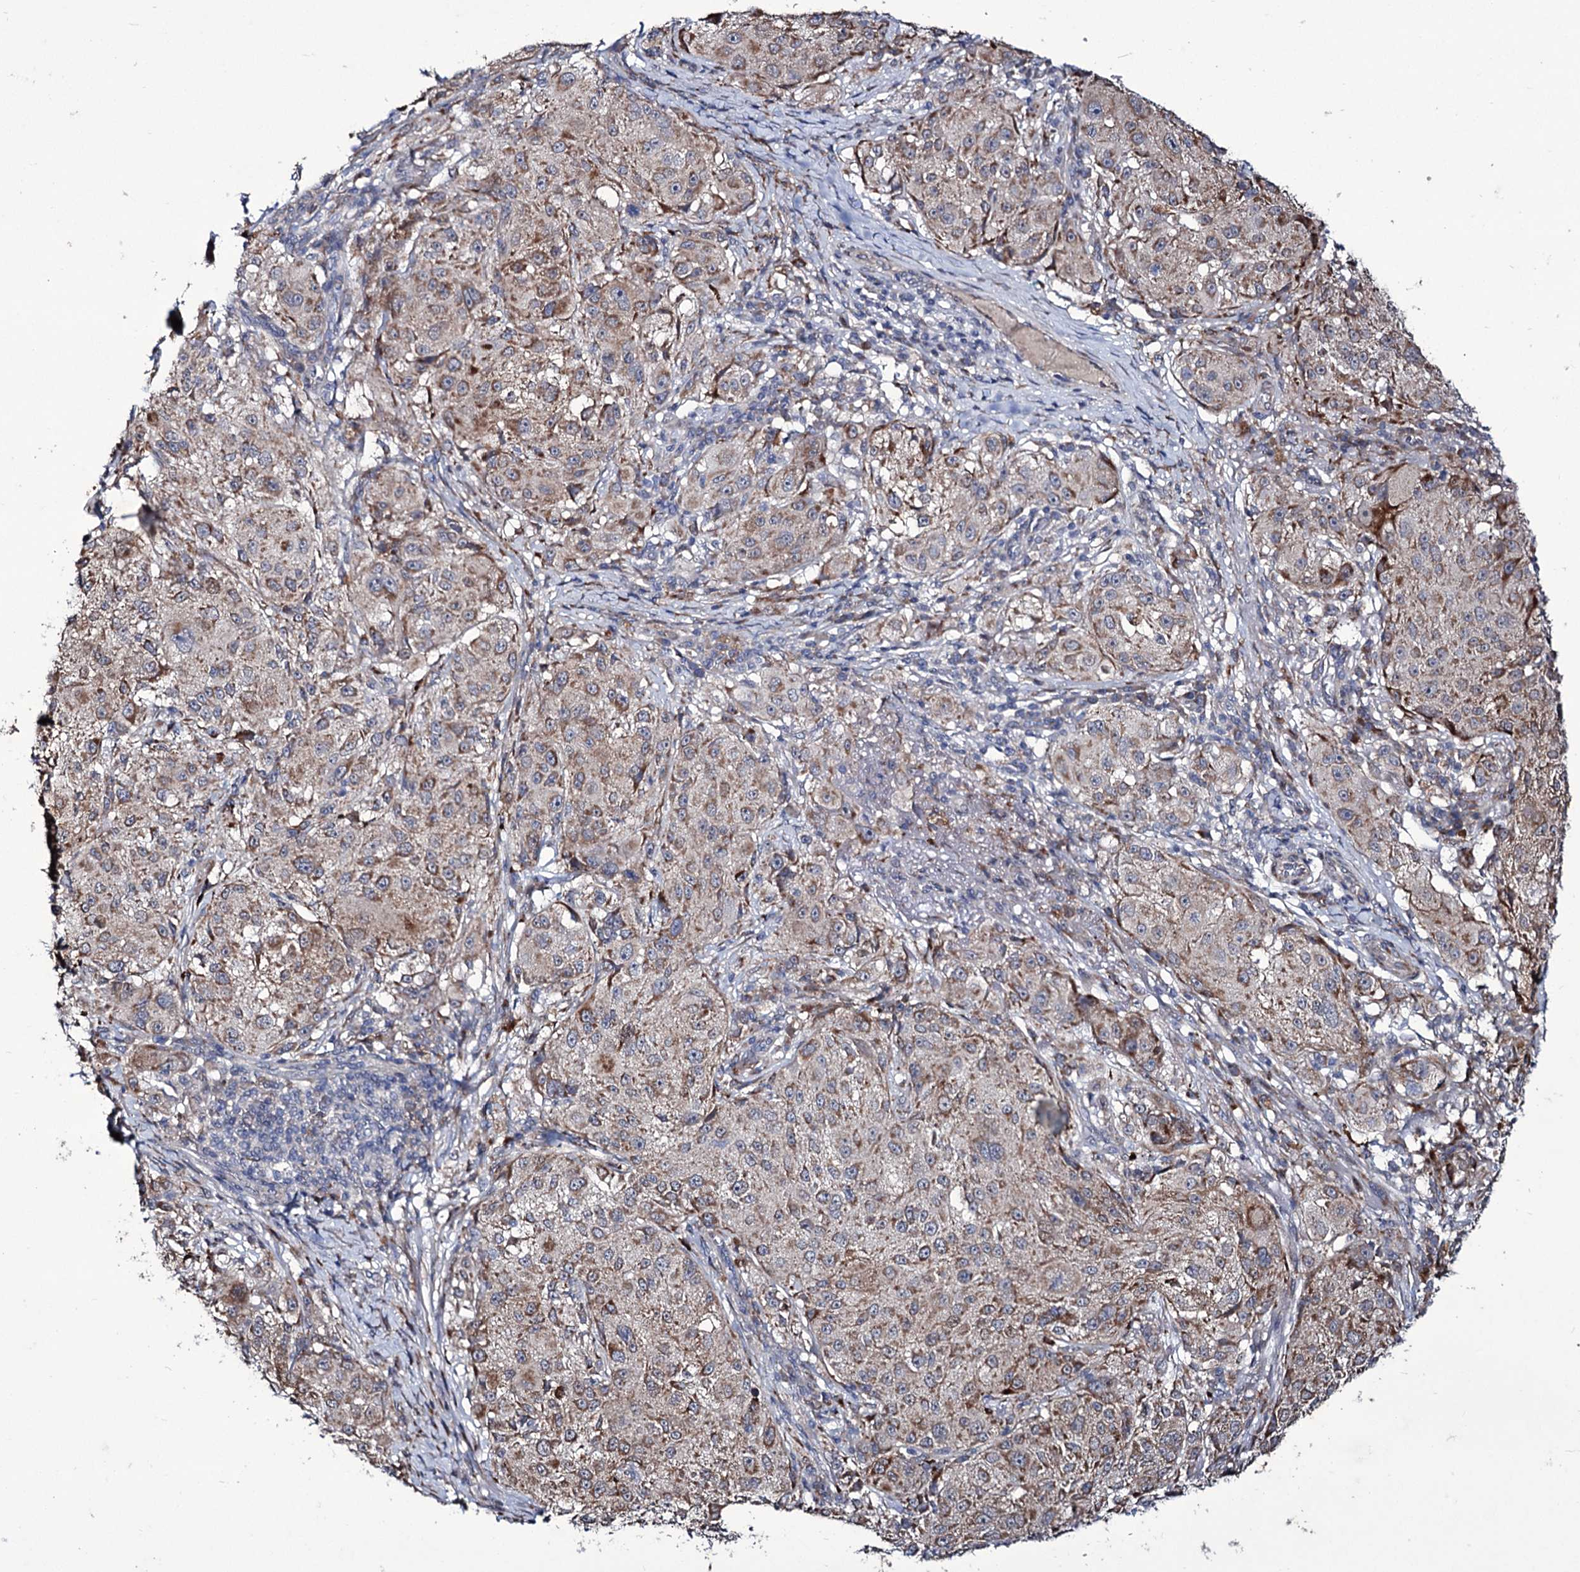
{"staining": {"intensity": "moderate", "quantity": "25%-75%", "location": "cytoplasmic/membranous"}, "tissue": "melanoma", "cell_type": "Tumor cells", "image_type": "cancer", "snomed": [{"axis": "morphology", "description": "Necrosis, NOS"}, {"axis": "morphology", "description": "Malignant melanoma, NOS"}, {"axis": "topography", "description": "Skin"}], "caption": "A high-resolution photomicrograph shows immunohistochemistry (IHC) staining of melanoma, which displays moderate cytoplasmic/membranous staining in approximately 25%-75% of tumor cells.", "gene": "TUBGCP5", "patient": {"sex": "female", "age": 87}}